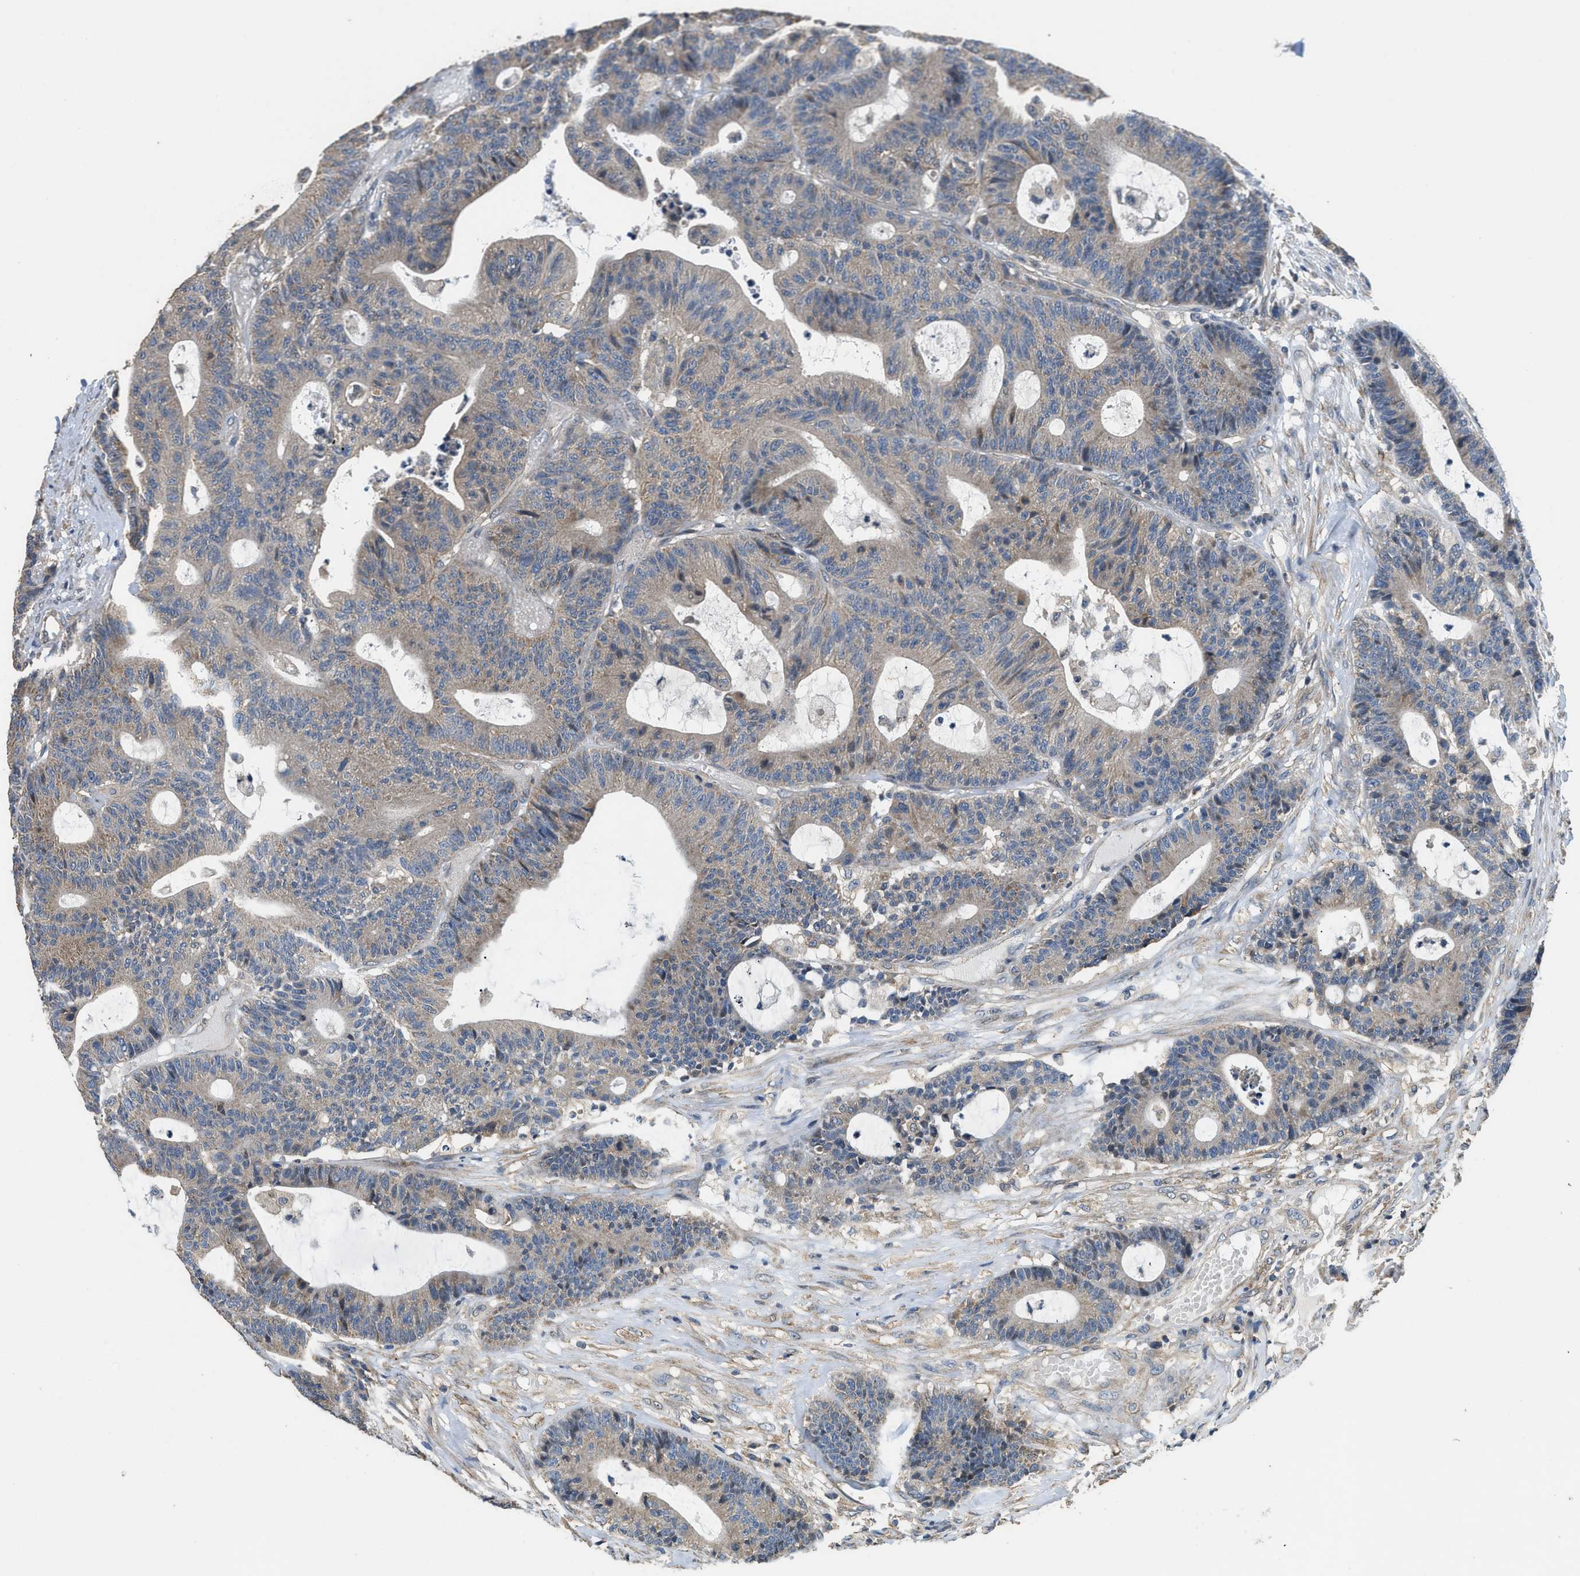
{"staining": {"intensity": "weak", "quantity": ">75%", "location": "cytoplasmic/membranous"}, "tissue": "colorectal cancer", "cell_type": "Tumor cells", "image_type": "cancer", "snomed": [{"axis": "morphology", "description": "Adenocarcinoma, NOS"}, {"axis": "topography", "description": "Colon"}], "caption": "Immunohistochemical staining of human adenocarcinoma (colorectal) demonstrates low levels of weak cytoplasmic/membranous protein positivity in about >75% of tumor cells.", "gene": "SSH2", "patient": {"sex": "female", "age": 84}}